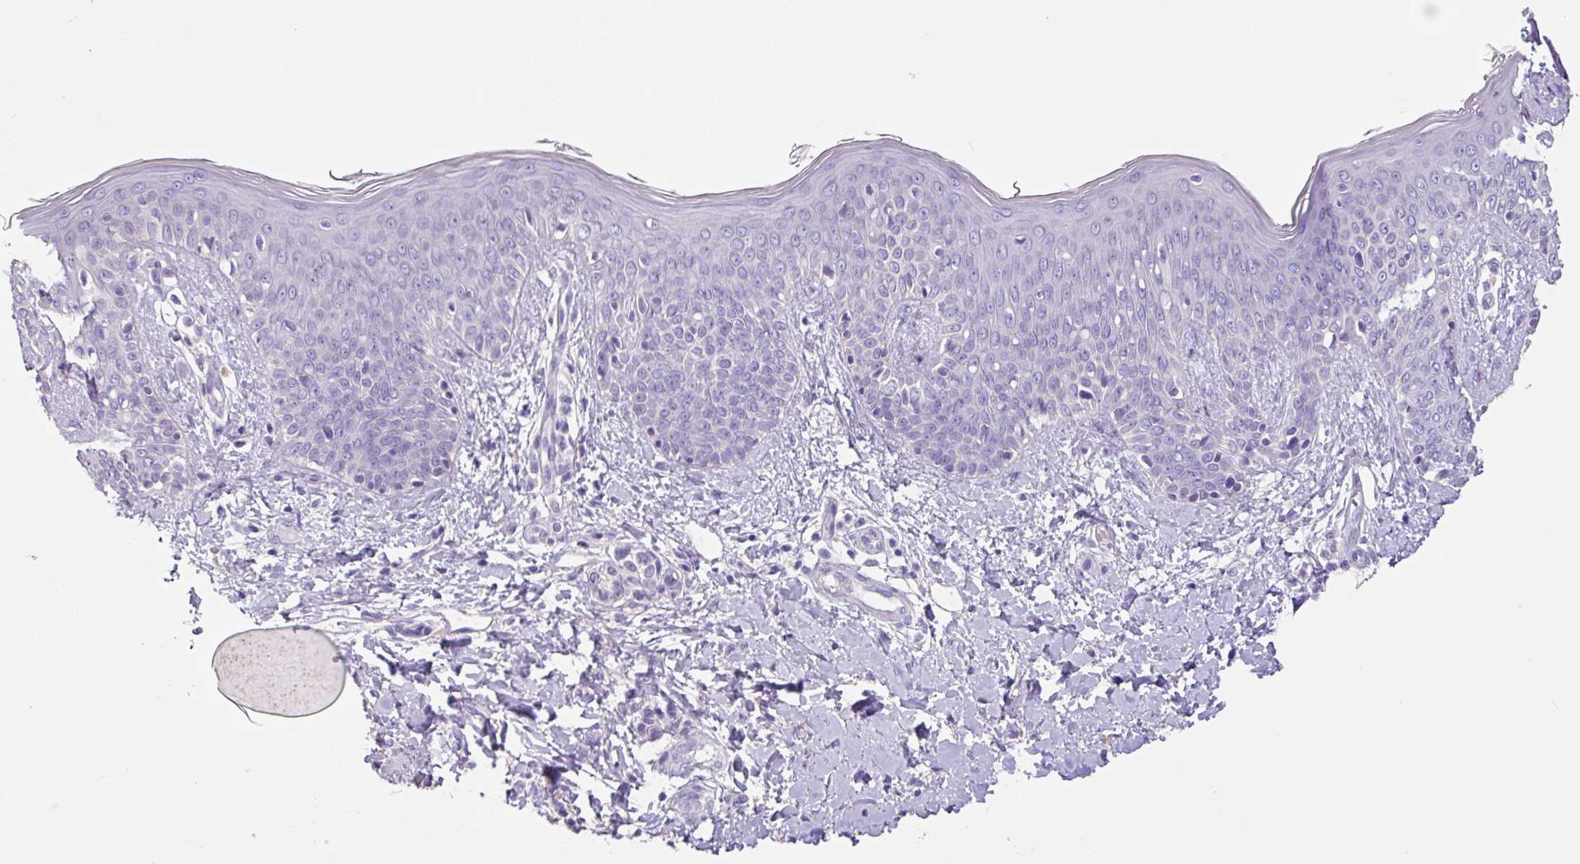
{"staining": {"intensity": "negative", "quantity": "none", "location": "none"}, "tissue": "skin", "cell_type": "Fibroblasts", "image_type": "normal", "snomed": [{"axis": "morphology", "description": "Normal tissue, NOS"}, {"axis": "topography", "description": "Skin"}], "caption": "This is an IHC photomicrograph of benign skin. There is no staining in fibroblasts.", "gene": "ZG16", "patient": {"sex": "male", "age": 16}}